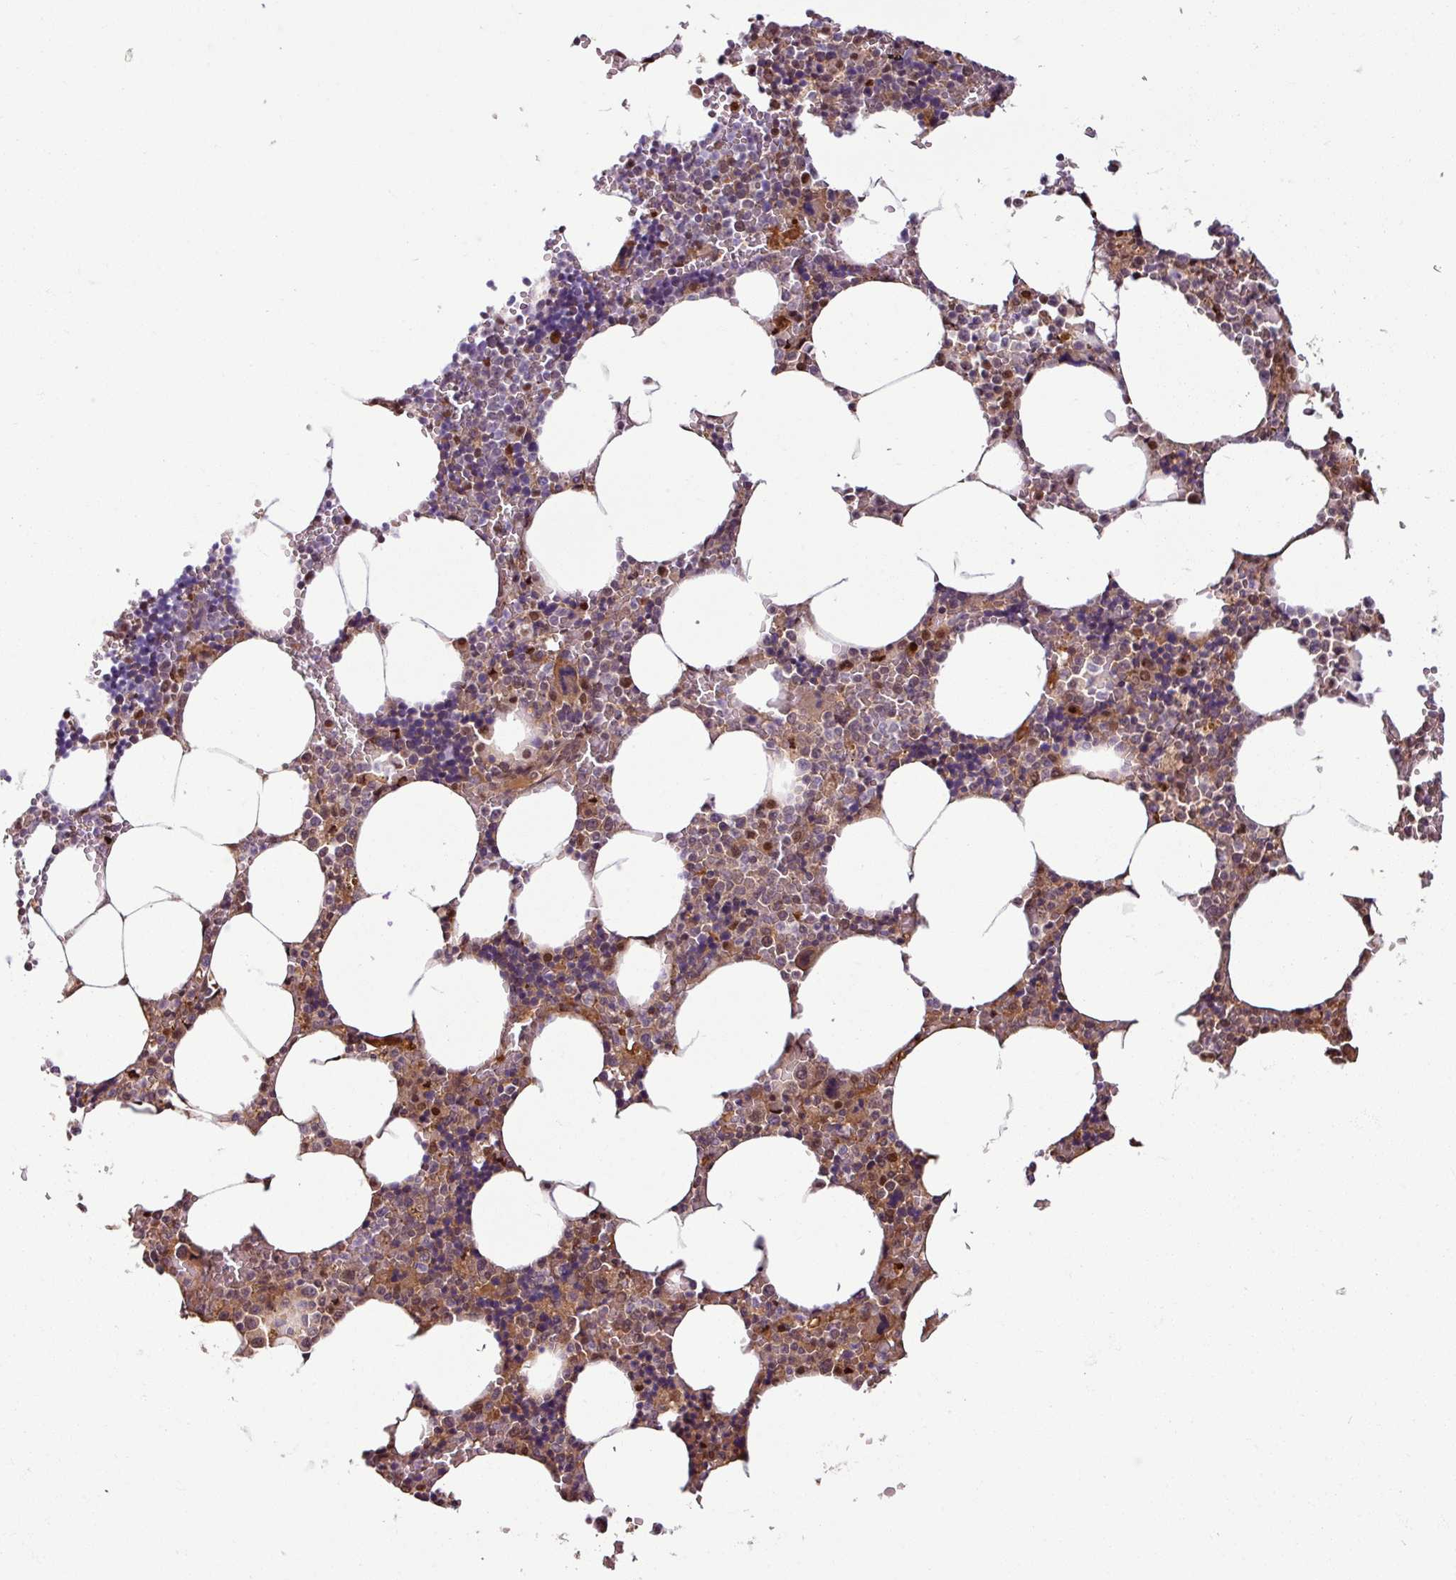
{"staining": {"intensity": "moderate", "quantity": "<25%", "location": "cytoplasmic/membranous,nuclear"}, "tissue": "bone marrow", "cell_type": "Hematopoietic cells", "image_type": "normal", "snomed": [{"axis": "morphology", "description": "Normal tissue, NOS"}, {"axis": "topography", "description": "Bone marrow"}], "caption": "Bone marrow was stained to show a protein in brown. There is low levels of moderate cytoplasmic/membranous,nuclear positivity in about <25% of hematopoietic cells. (Stains: DAB (3,3'-diaminobenzidine) in brown, nuclei in blue, Microscopy: brightfield microscopy at high magnification).", "gene": "KCTD11", "patient": {"sex": "male", "age": 70}}